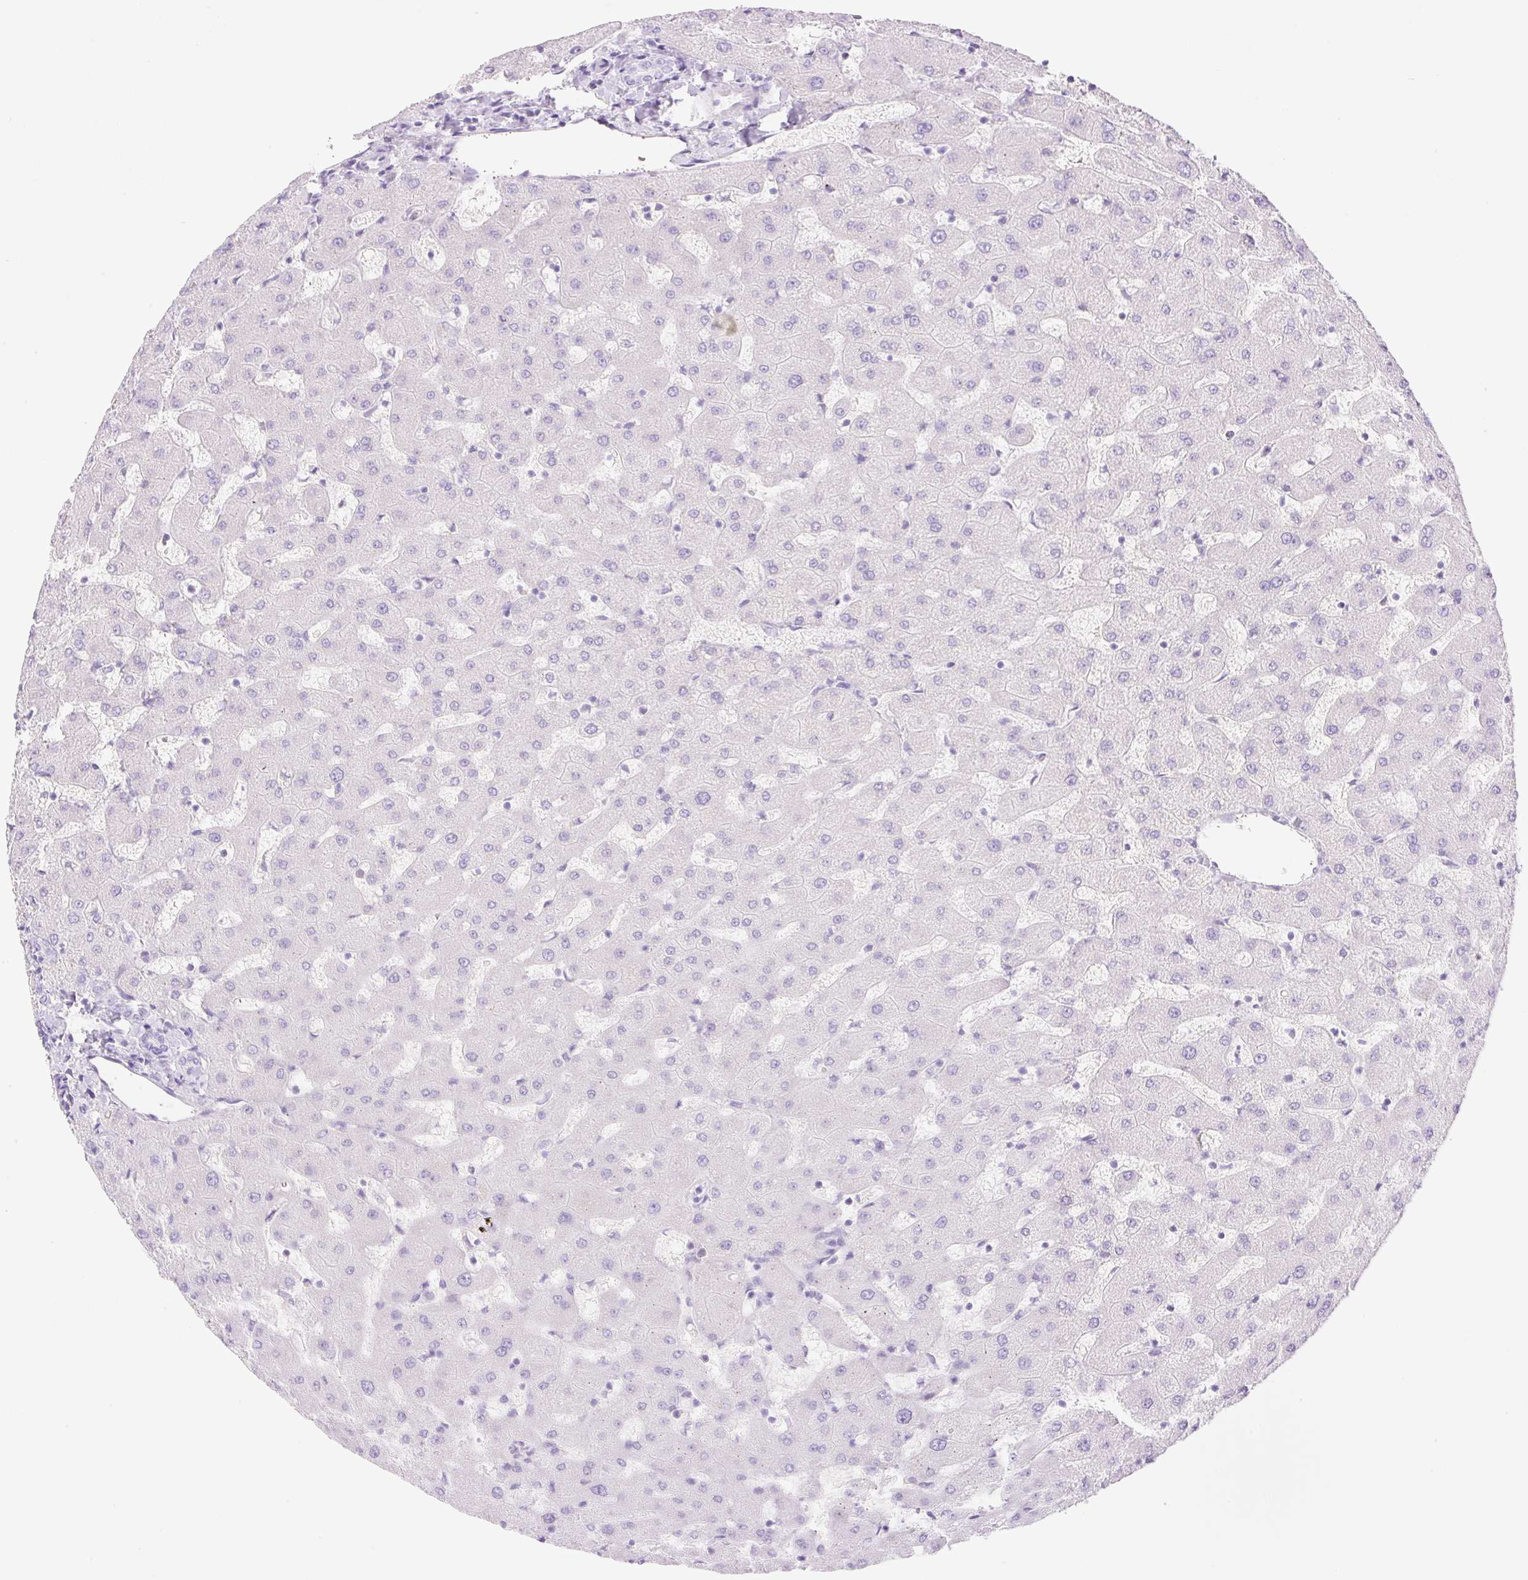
{"staining": {"intensity": "negative", "quantity": "none", "location": "none"}, "tissue": "liver", "cell_type": "Cholangiocytes", "image_type": "normal", "snomed": [{"axis": "morphology", "description": "Normal tissue, NOS"}, {"axis": "topography", "description": "Liver"}], "caption": "A photomicrograph of liver stained for a protein demonstrates no brown staining in cholangiocytes. (DAB (3,3'-diaminobenzidine) IHC, high magnification).", "gene": "CDX1", "patient": {"sex": "female", "age": 63}}